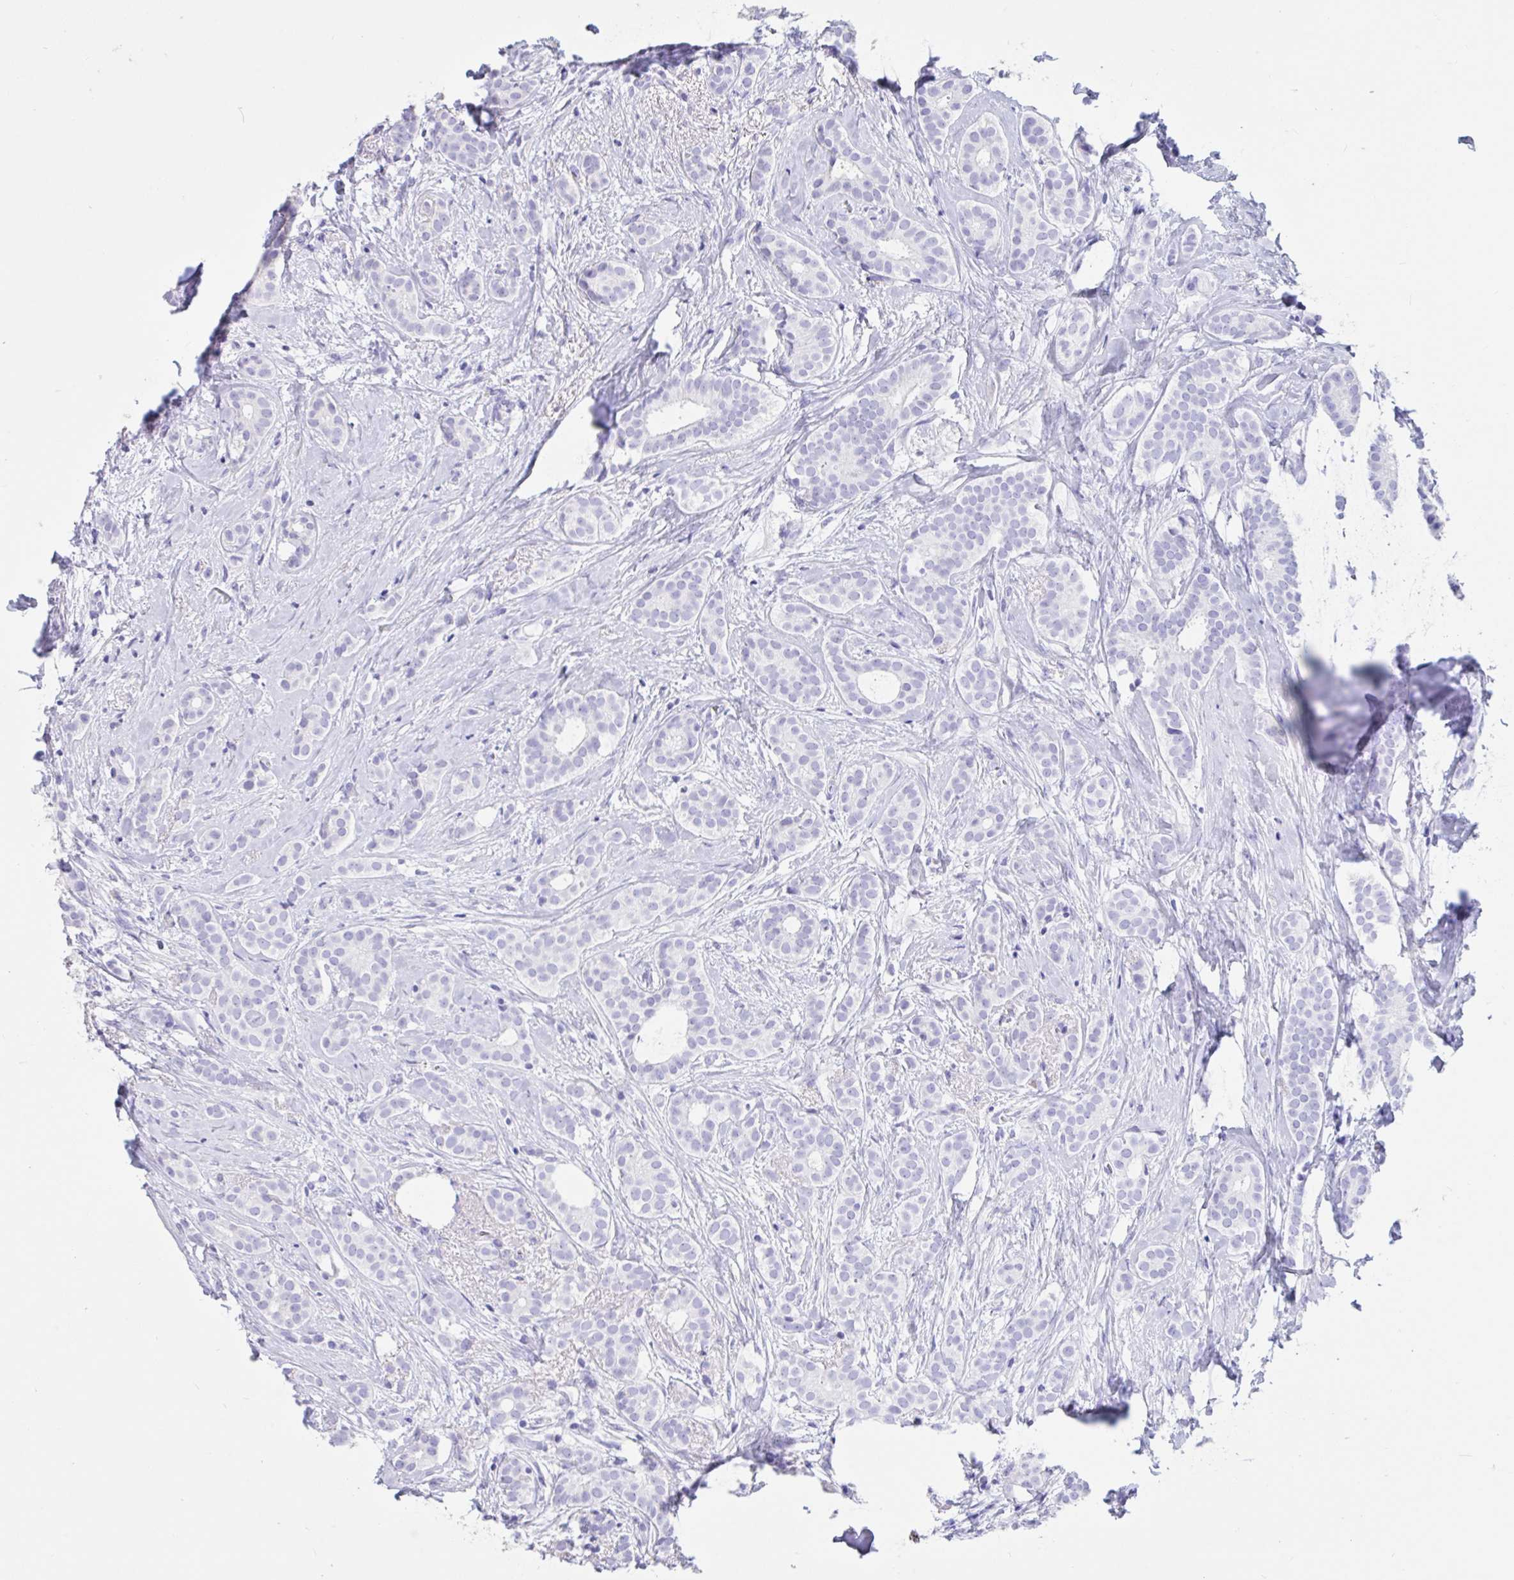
{"staining": {"intensity": "negative", "quantity": "none", "location": "none"}, "tissue": "breast cancer", "cell_type": "Tumor cells", "image_type": "cancer", "snomed": [{"axis": "morphology", "description": "Duct carcinoma"}, {"axis": "topography", "description": "Breast"}], "caption": "Breast intraductal carcinoma stained for a protein using immunohistochemistry demonstrates no staining tumor cells.", "gene": "TNNC1", "patient": {"sex": "female", "age": 65}}